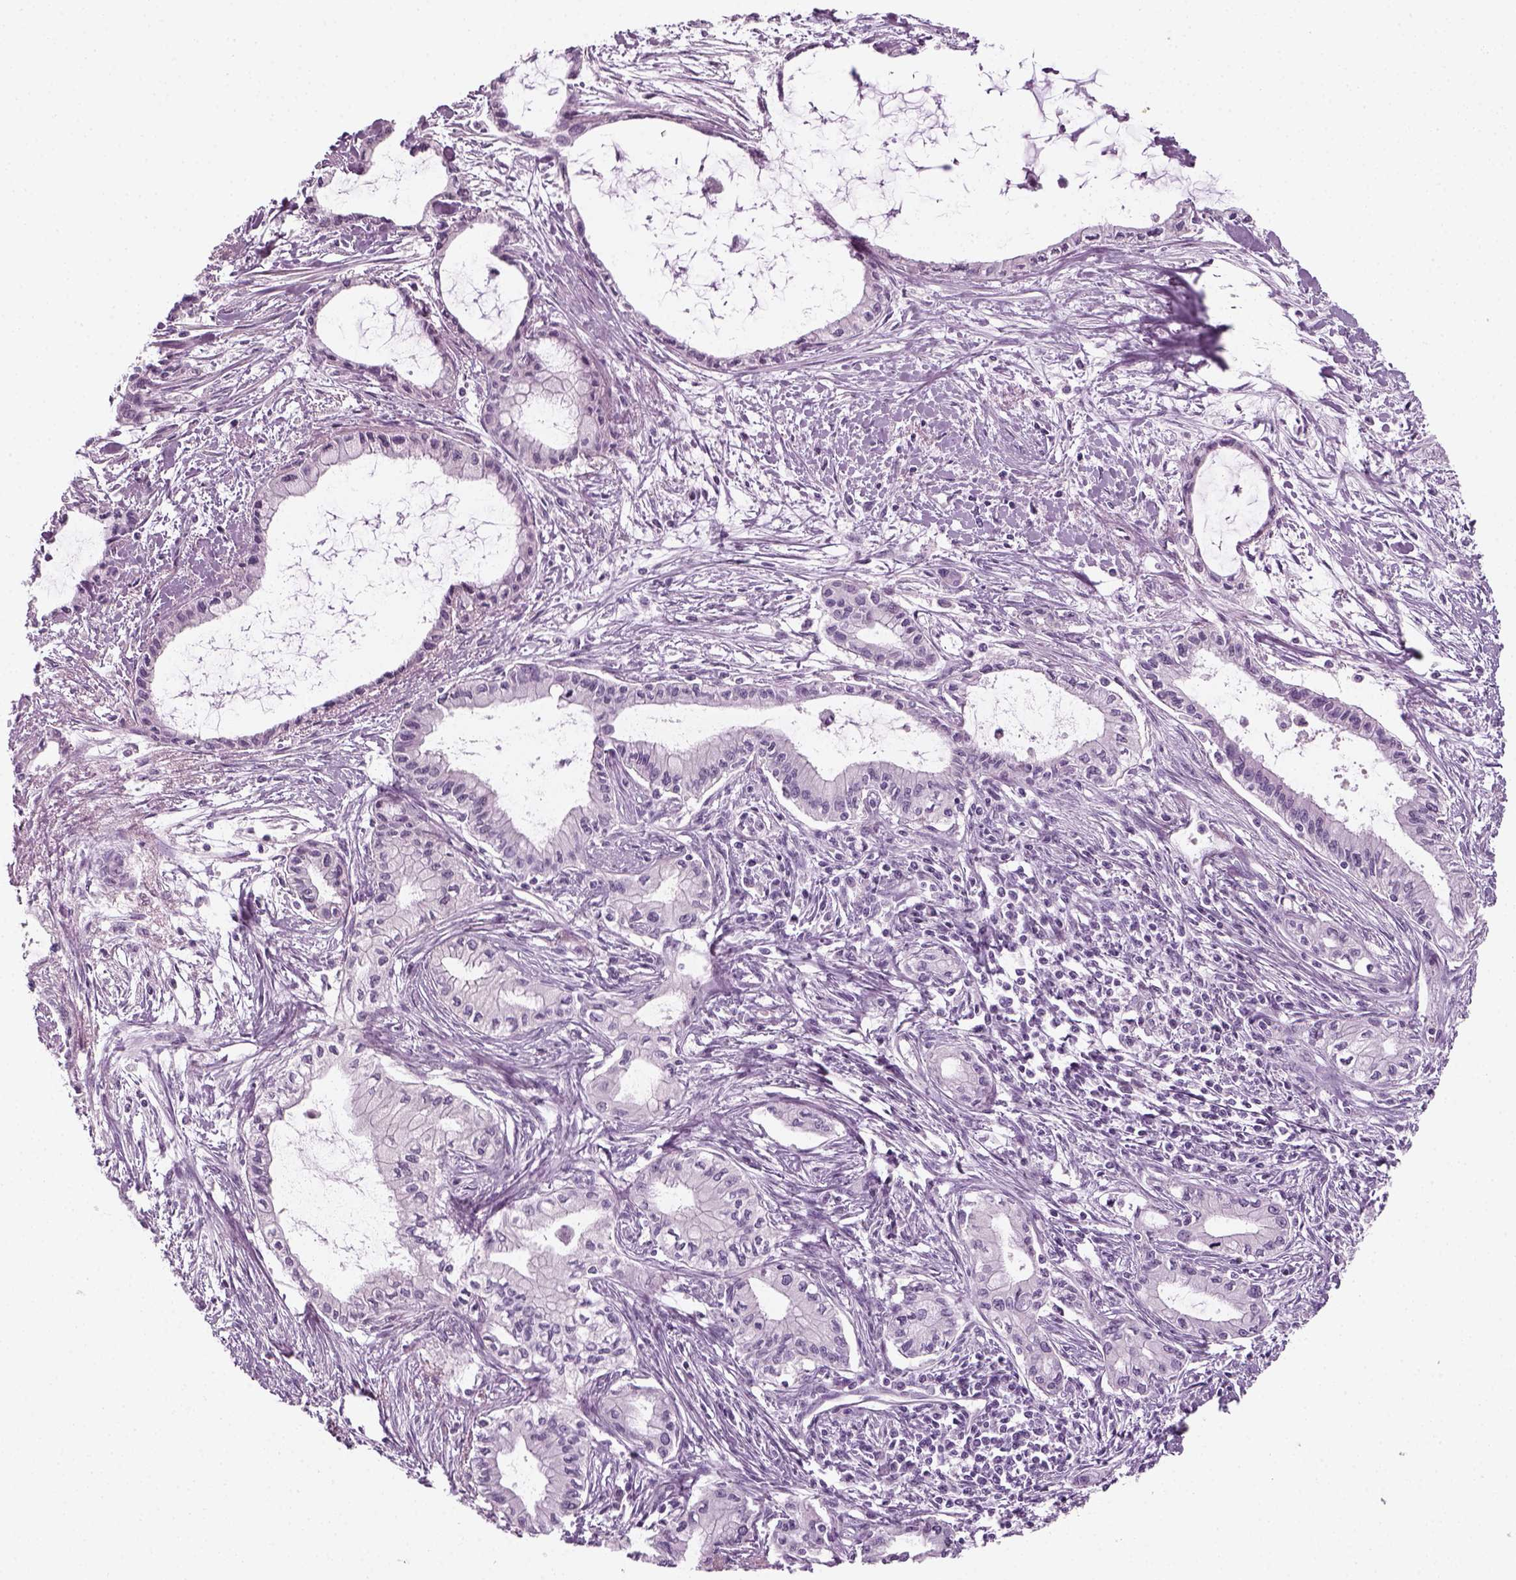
{"staining": {"intensity": "negative", "quantity": "none", "location": "none"}, "tissue": "pancreatic cancer", "cell_type": "Tumor cells", "image_type": "cancer", "snomed": [{"axis": "morphology", "description": "Adenocarcinoma, NOS"}, {"axis": "topography", "description": "Pancreas"}], "caption": "Tumor cells show no significant protein expression in adenocarcinoma (pancreatic).", "gene": "KRT75", "patient": {"sex": "male", "age": 48}}